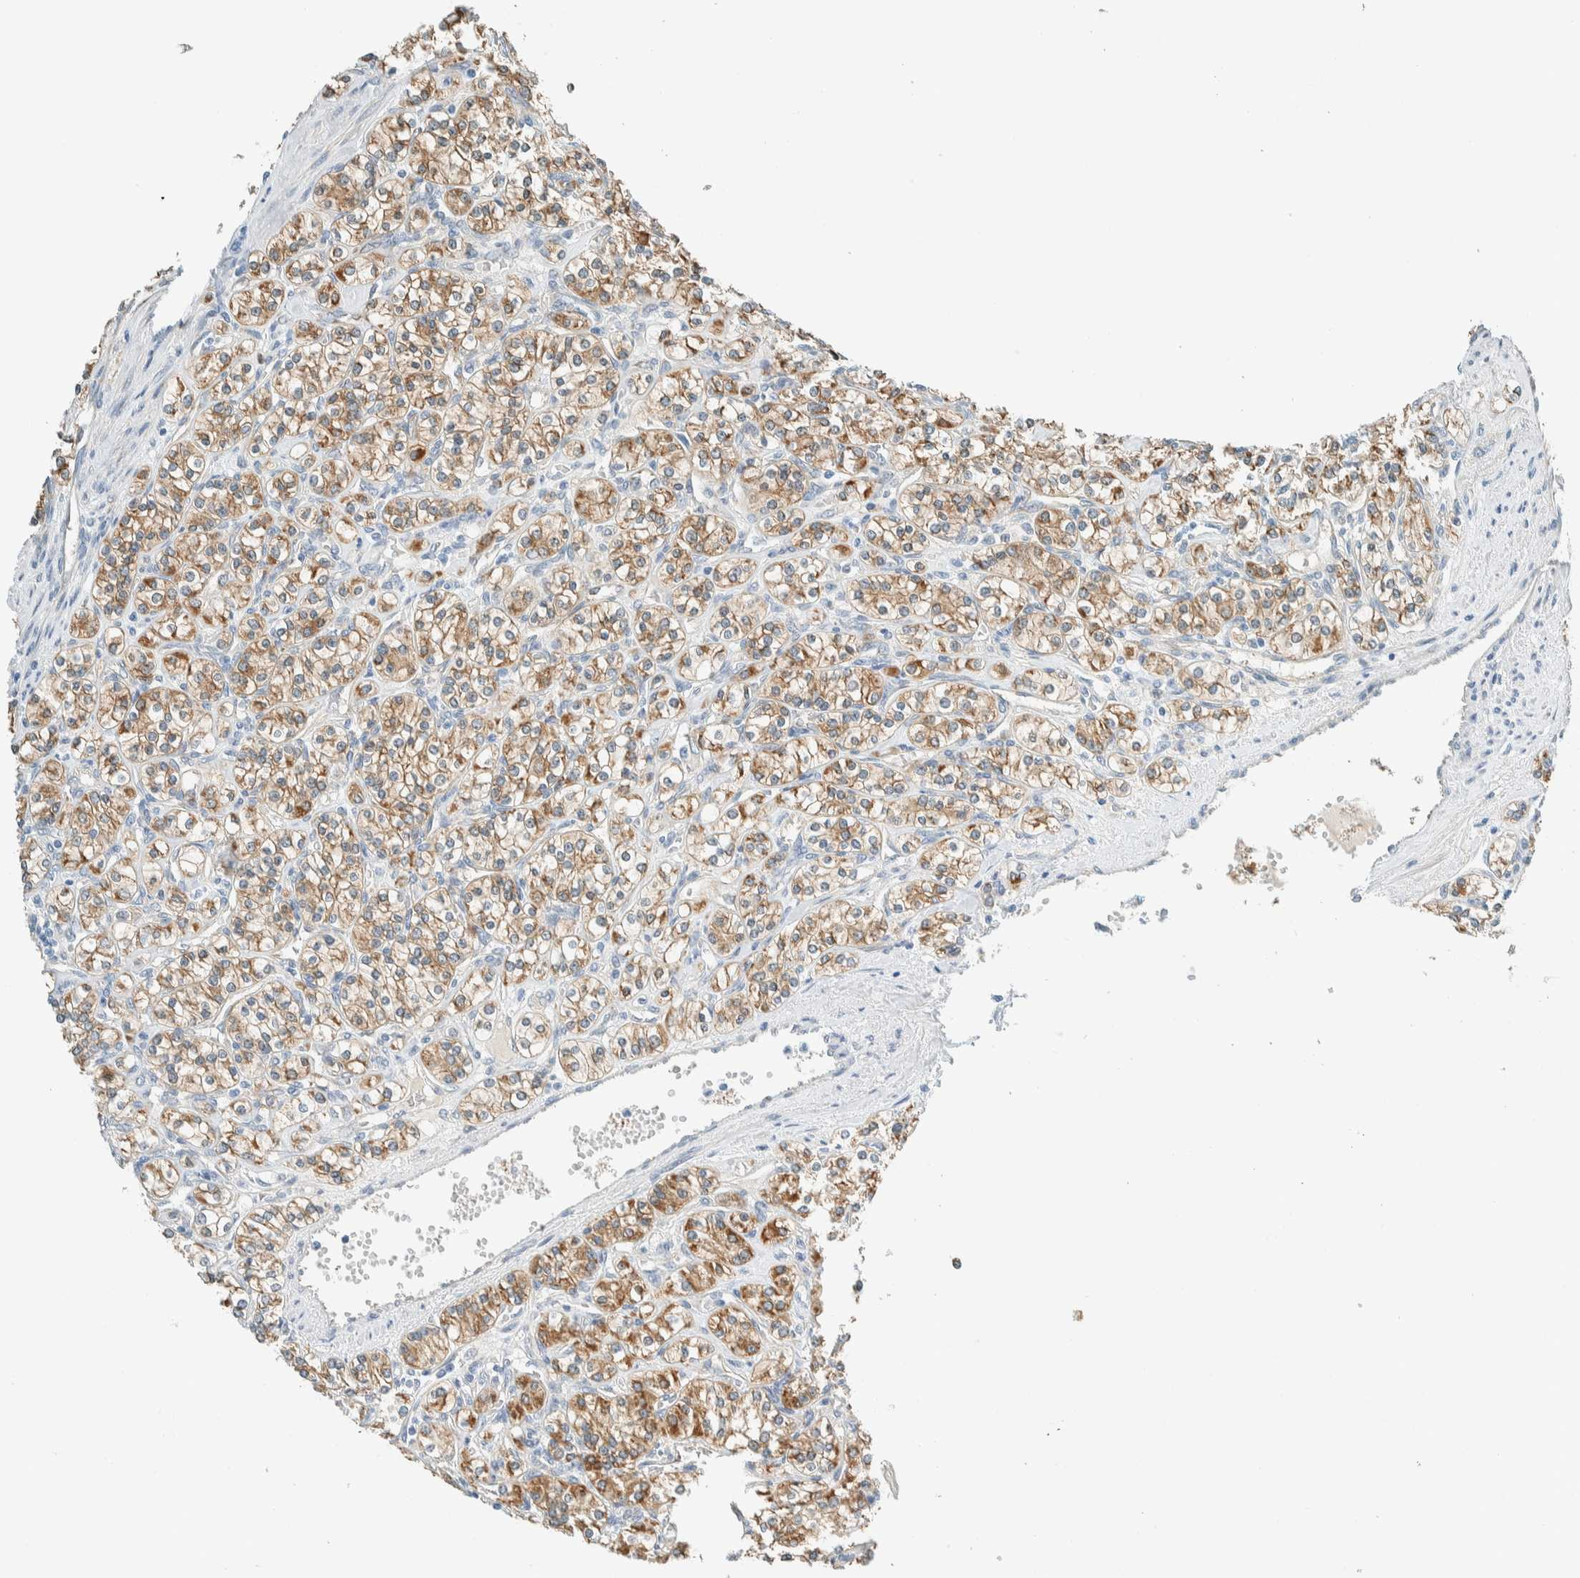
{"staining": {"intensity": "moderate", "quantity": ">75%", "location": "cytoplasmic/membranous"}, "tissue": "renal cancer", "cell_type": "Tumor cells", "image_type": "cancer", "snomed": [{"axis": "morphology", "description": "Adenocarcinoma, NOS"}, {"axis": "topography", "description": "Kidney"}], "caption": "This micrograph displays immunohistochemistry staining of renal cancer (adenocarcinoma), with medium moderate cytoplasmic/membranous expression in approximately >75% of tumor cells.", "gene": "ALDH7A1", "patient": {"sex": "male", "age": 77}}